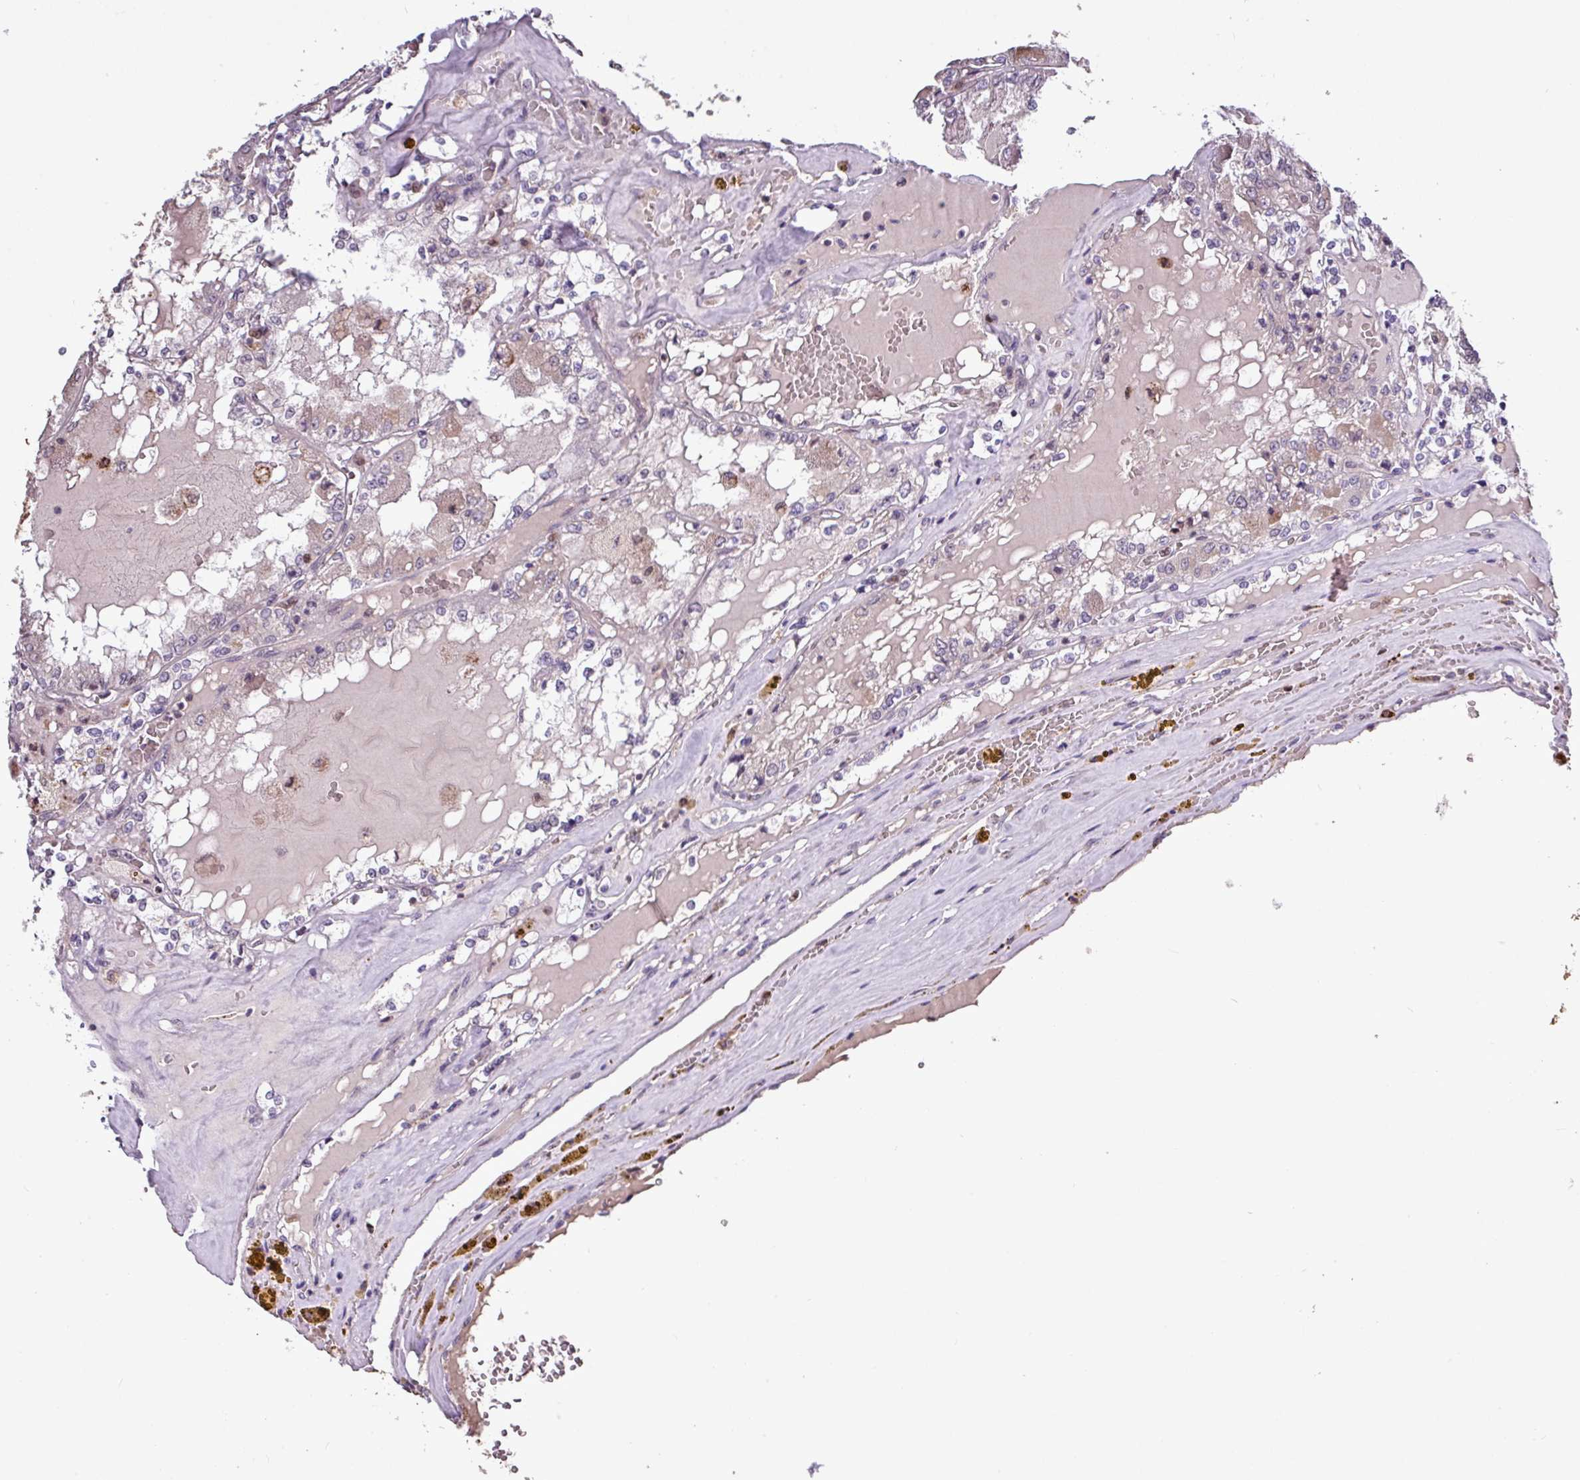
{"staining": {"intensity": "negative", "quantity": "none", "location": "none"}, "tissue": "renal cancer", "cell_type": "Tumor cells", "image_type": "cancer", "snomed": [{"axis": "morphology", "description": "Adenocarcinoma, NOS"}, {"axis": "topography", "description": "Kidney"}], "caption": "Immunohistochemistry (IHC) of renal cancer shows no positivity in tumor cells.", "gene": "SKIC2", "patient": {"sex": "female", "age": 56}}